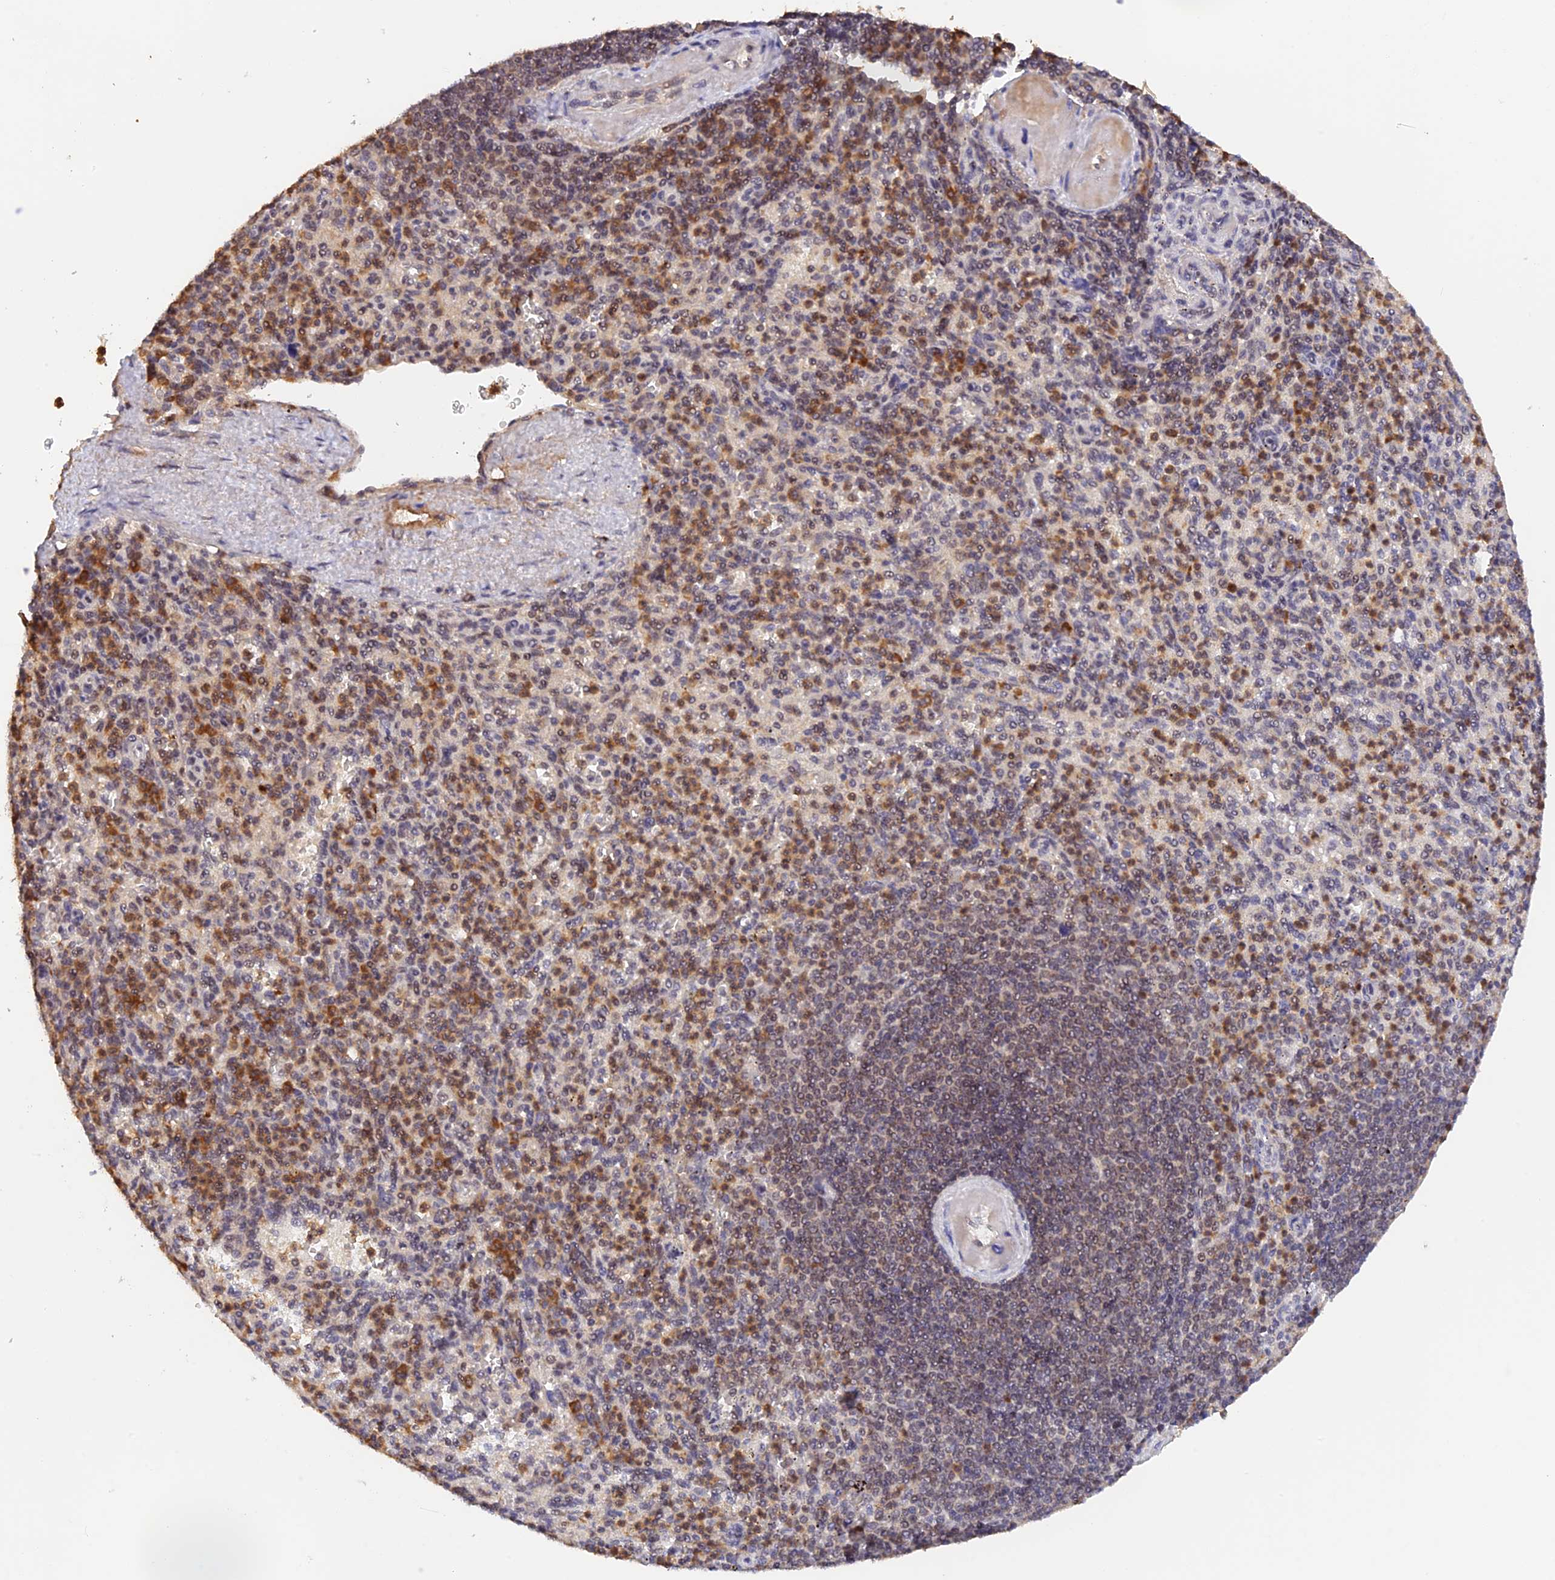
{"staining": {"intensity": "moderate", "quantity": "25%-75%", "location": "cytoplasmic/membranous"}, "tissue": "spleen", "cell_type": "Cells in red pulp", "image_type": "normal", "snomed": [{"axis": "morphology", "description": "Normal tissue, NOS"}, {"axis": "topography", "description": "Spleen"}], "caption": "Protein staining demonstrates moderate cytoplasmic/membranous expression in about 25%-75% of cells in red pulp in benign spleen. The staining was performed using DAB to visualize the protein expression in brown, while the nuclei were stained in blue with hematoxylin (Magnification: 20x).", "gene": "PEX16", "patient": {"sex": "female", "age": 74}}